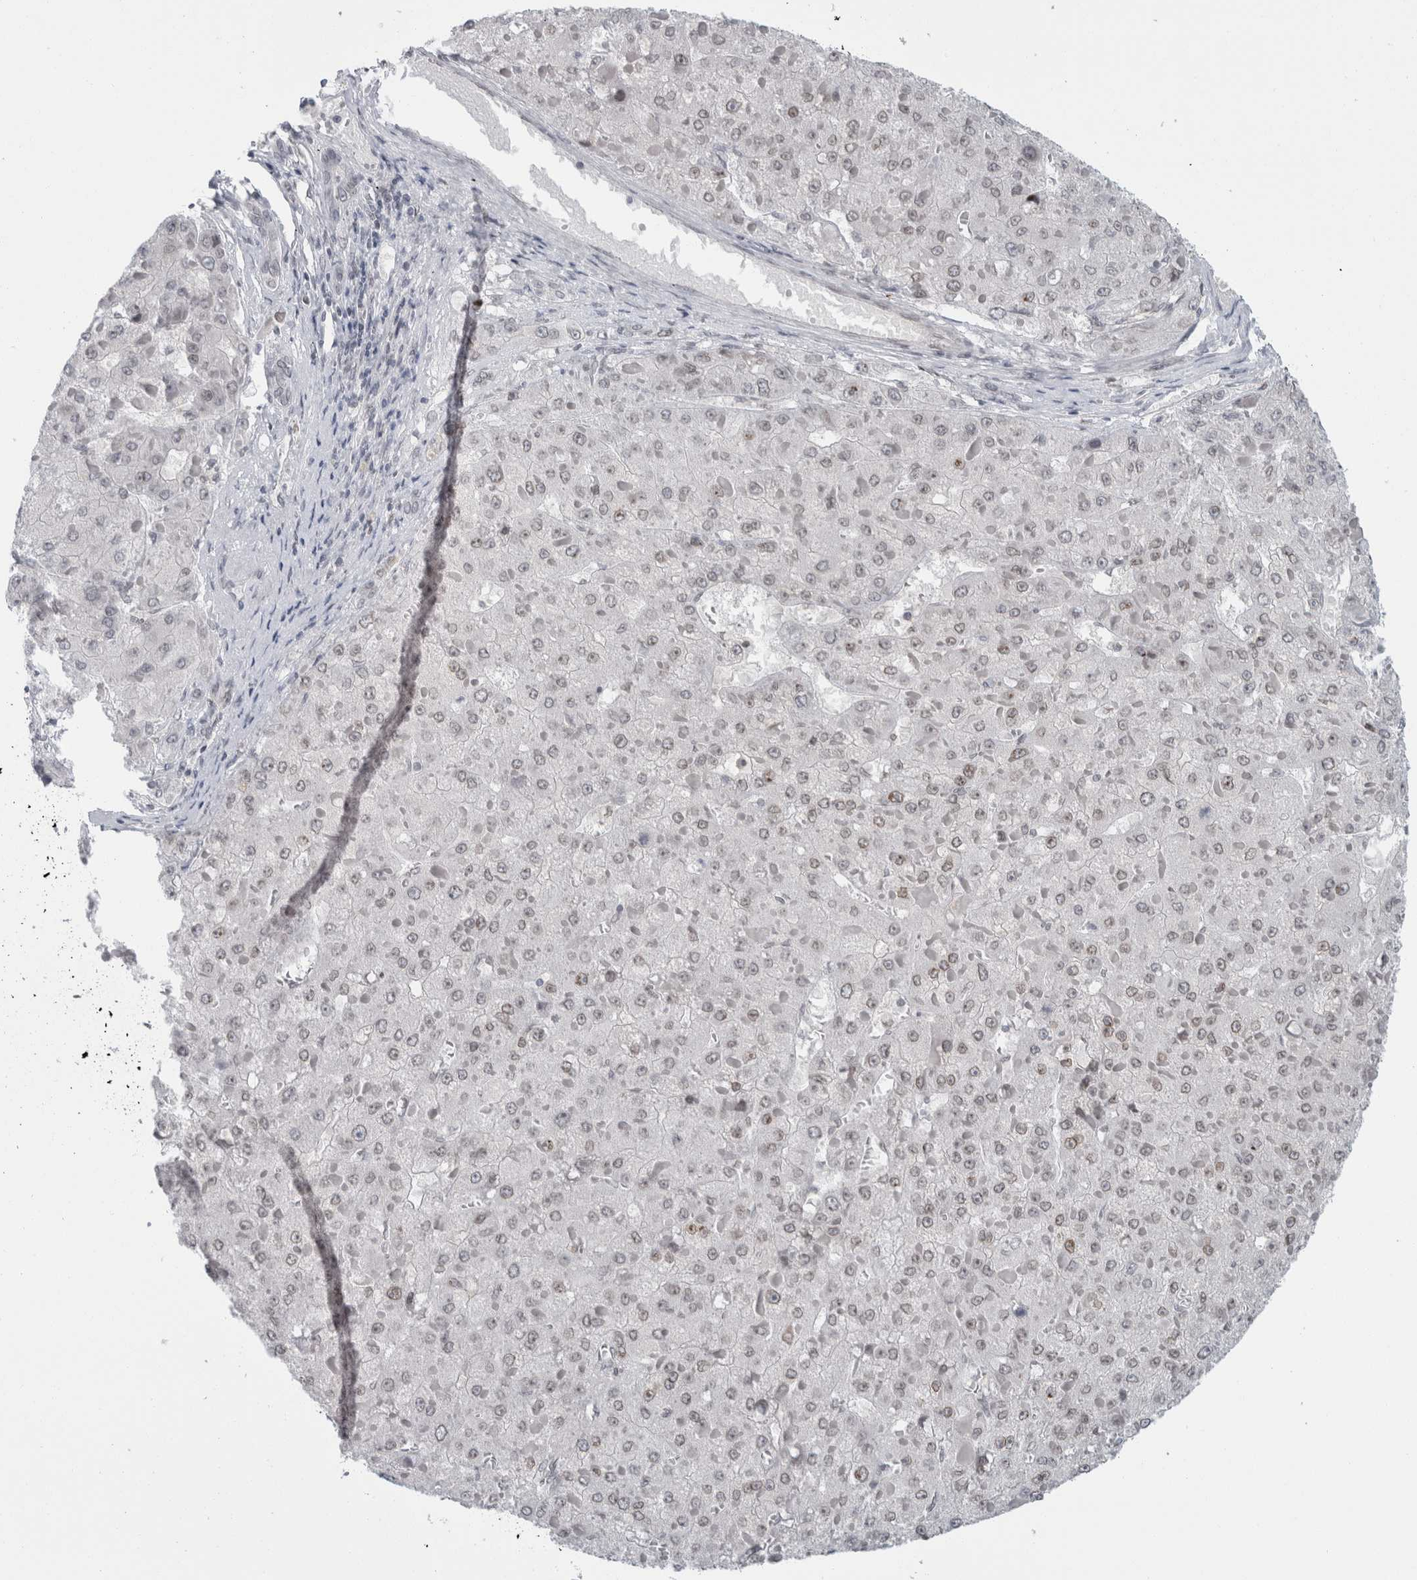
{"staining": {"intensity": "weak", "quantity": "<25%", "location": "nuclear"}, "tissue": "liver cancer", "cell_type": "Tumor cells", "image_type": "cancer", "snomed": [{"axis": "morphology", "description": "Carcinoma, Hepatocellular, NOS"}, {"axis": "topography", "description": "Liver"}], "caption": "Micrograph shows no protein expression in tumor cells of liver cancer tissue. The staining was performed using DAB to visualize the protein expression in brown, while the nuclei were stained in blue with hematoxylin (Magnification: 20x).", "gene": "ZNF770", "patient": {"sex": "female", "age": 73}}